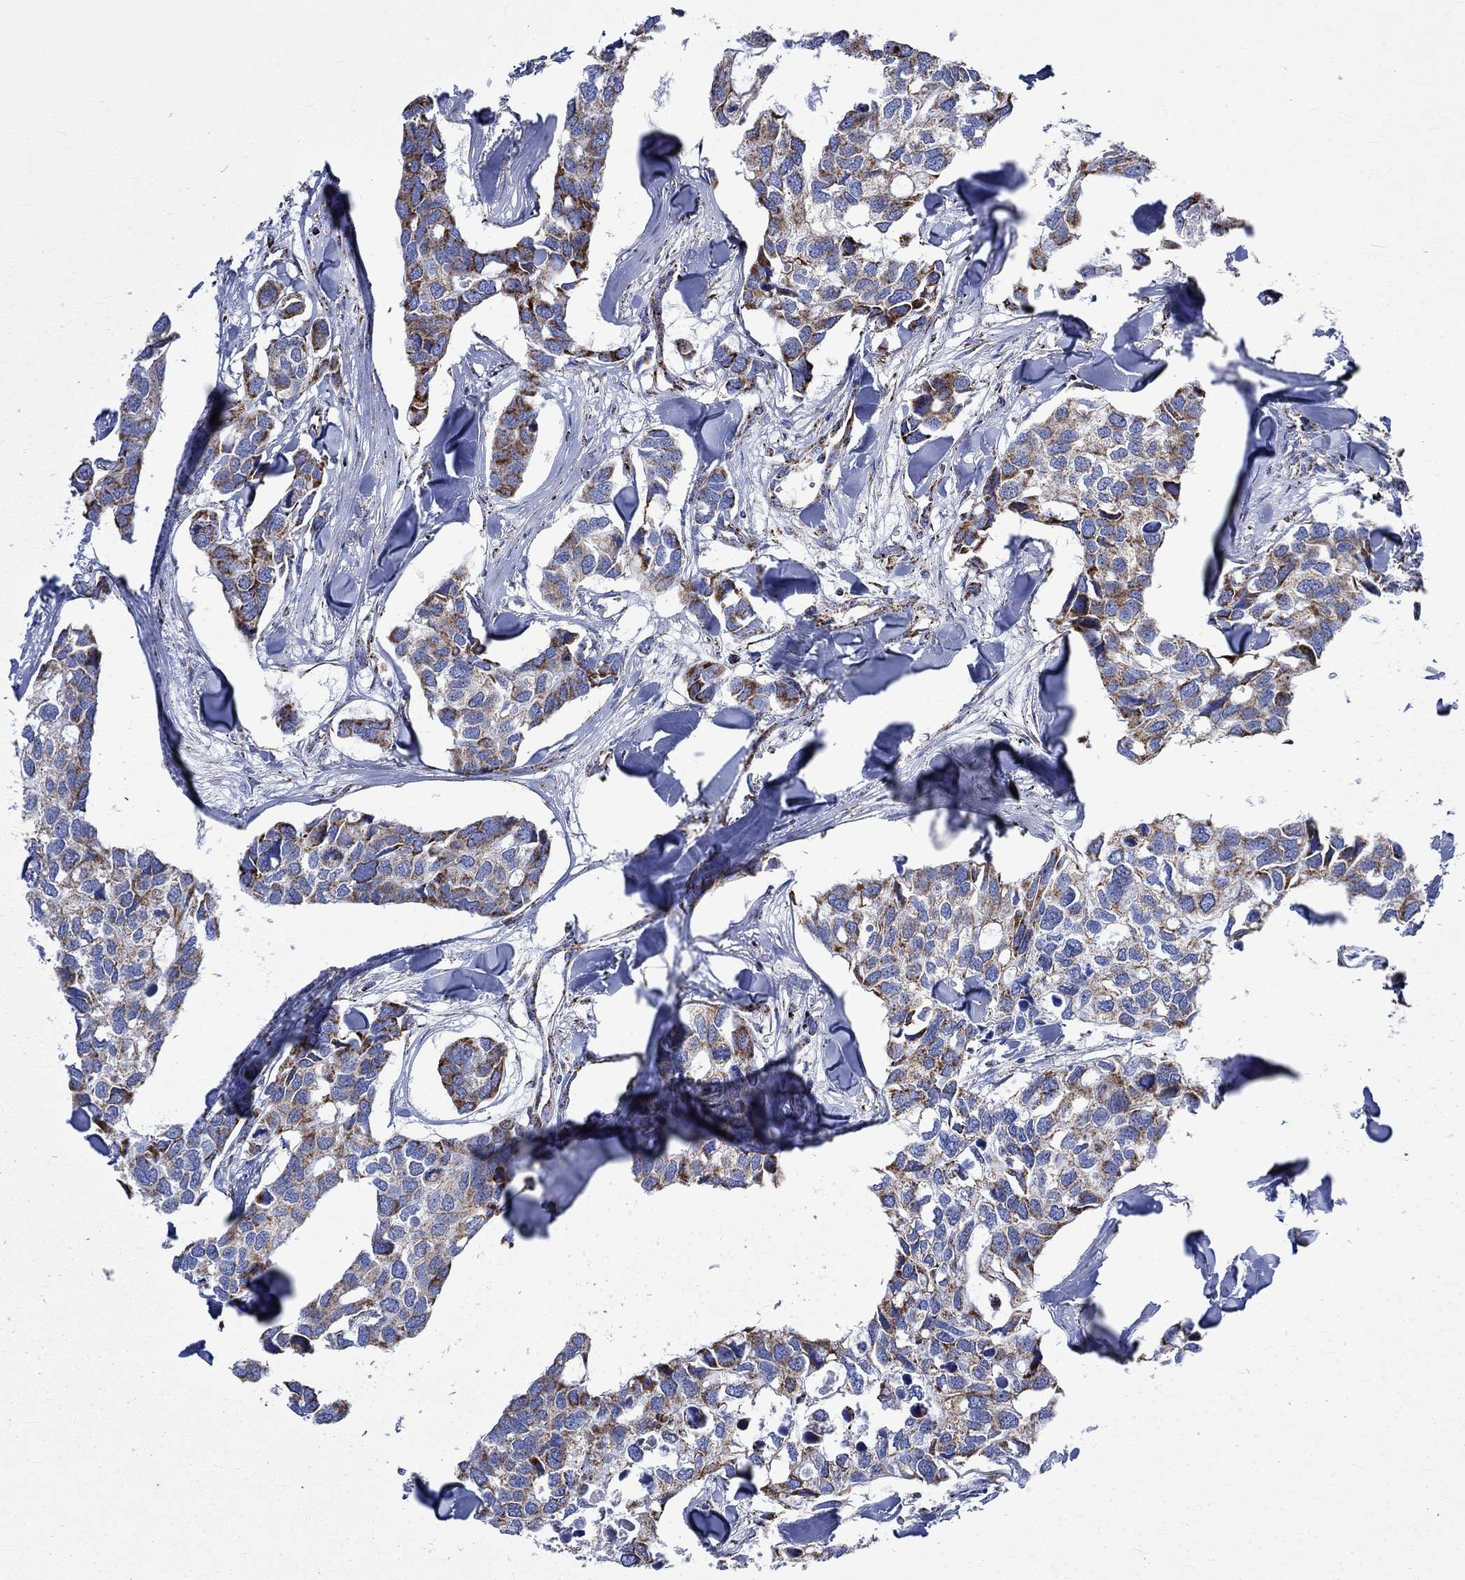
{"staining": {"intensity": "strong", "quantity": "25%-75%", "location": "cytoplasmic/membranous"}, "tissue": "breast cancer", "cell_type": "Tumor cells", "image_type": "cancer", "snomed": [{"axis": "morphology", "description": "Duct carcinoma"}, {"axis": "topography", "description": "Breast"}], "caption": "A histopathology image of breast invasive ductal carcinoma stained for a protein reveals strong cytoplasmic/membranous brown staining in tumor cells. (IHC, brightfield microscopy, high magnification).", "gene": "RCE1", "patient": {"sex": "female", "age": 83}}